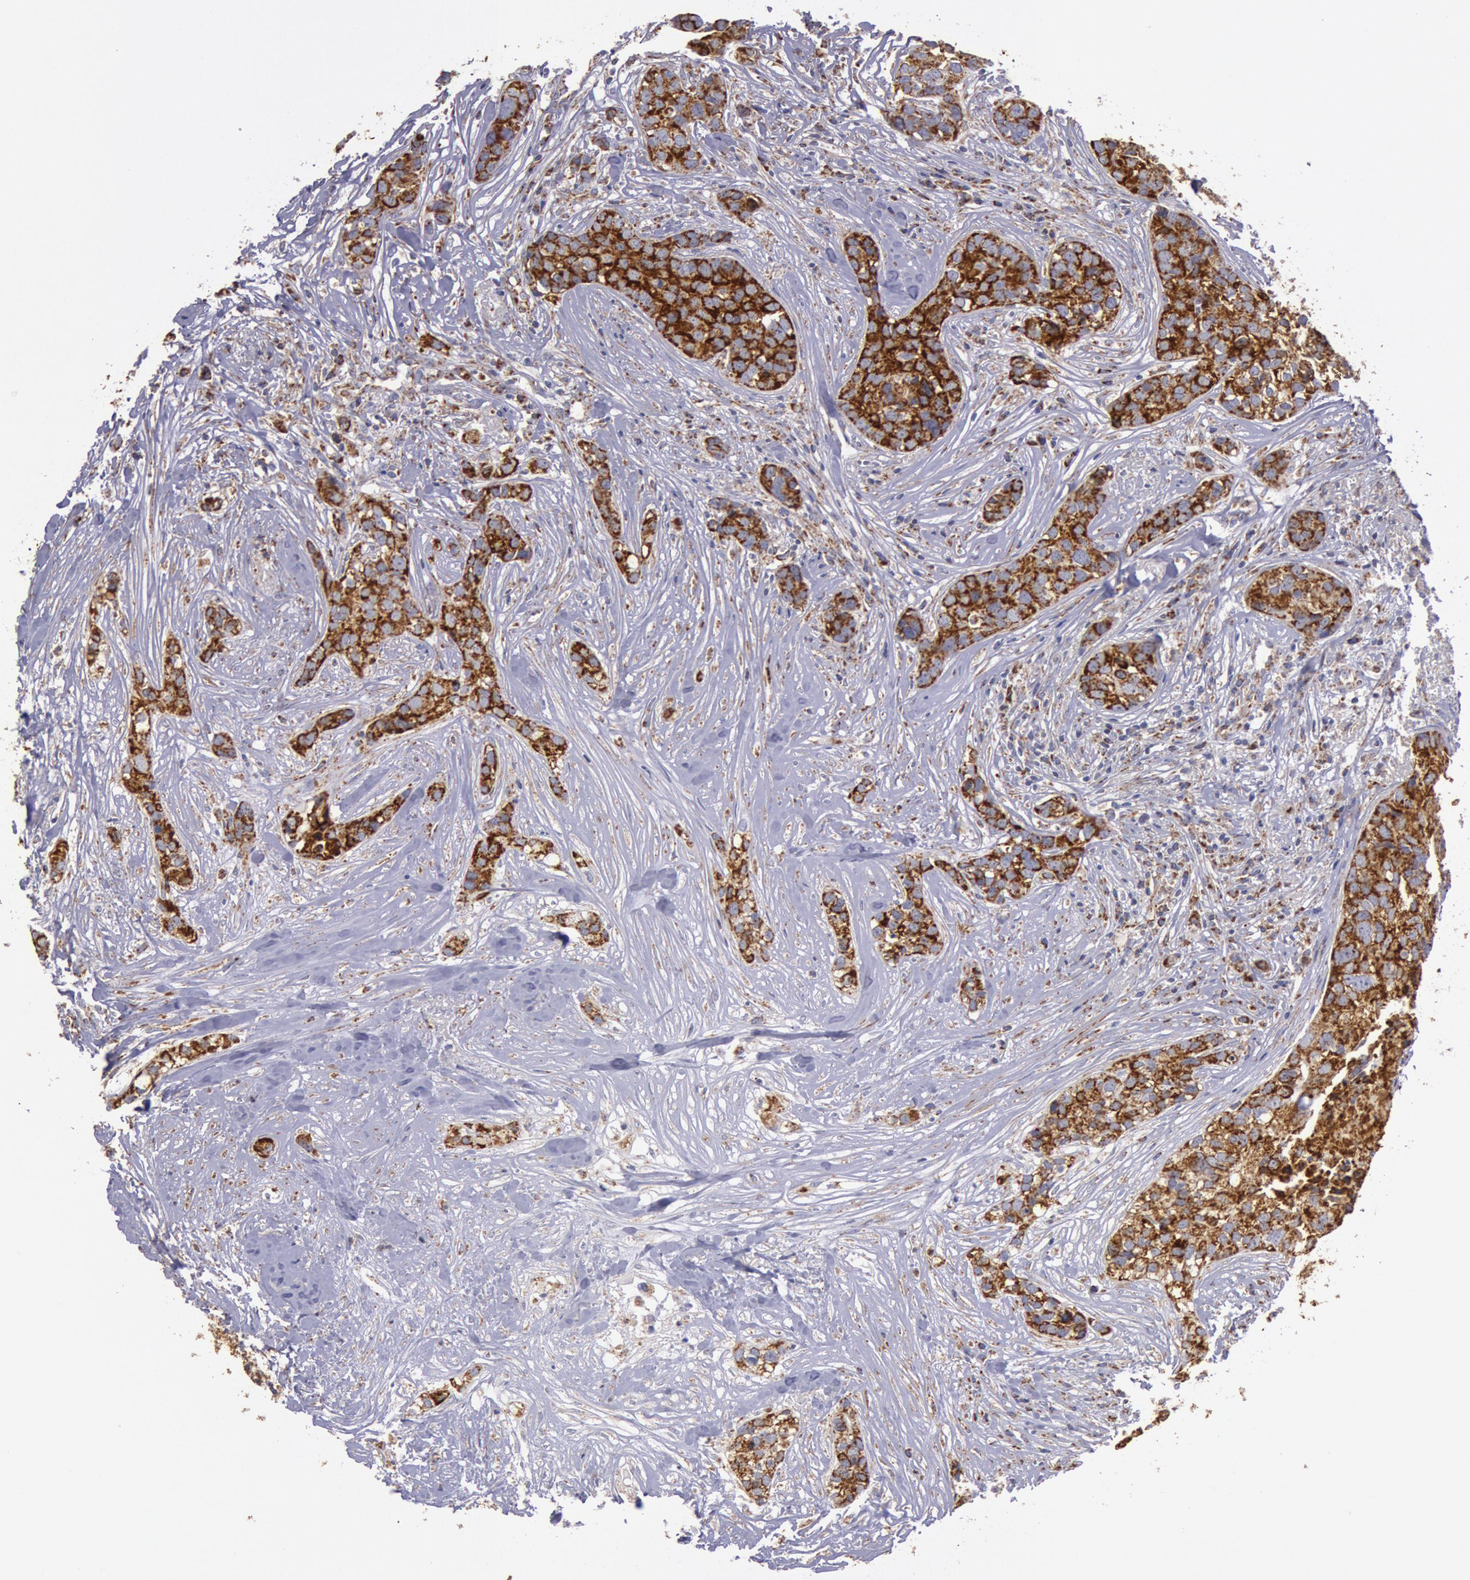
{"staining": {"intensity": "strong", "quantity": ">75%", "location": "cytoplasmic/membranous"}, "tissue": "breast cancer", "cell_type": "Tumor cells", "image_type": "cancer", "snomed": [{"axis": "morphology", "description": "Duct carcinoma"}, {"axis": "topography", "description": "Breast"}], "caption": "Intraductal carcinoma (breast) stained with a protein marker displays strong staining in tumor cells.", "gene": "CYC1", "patient": {"sex": "female", "age": 91}}